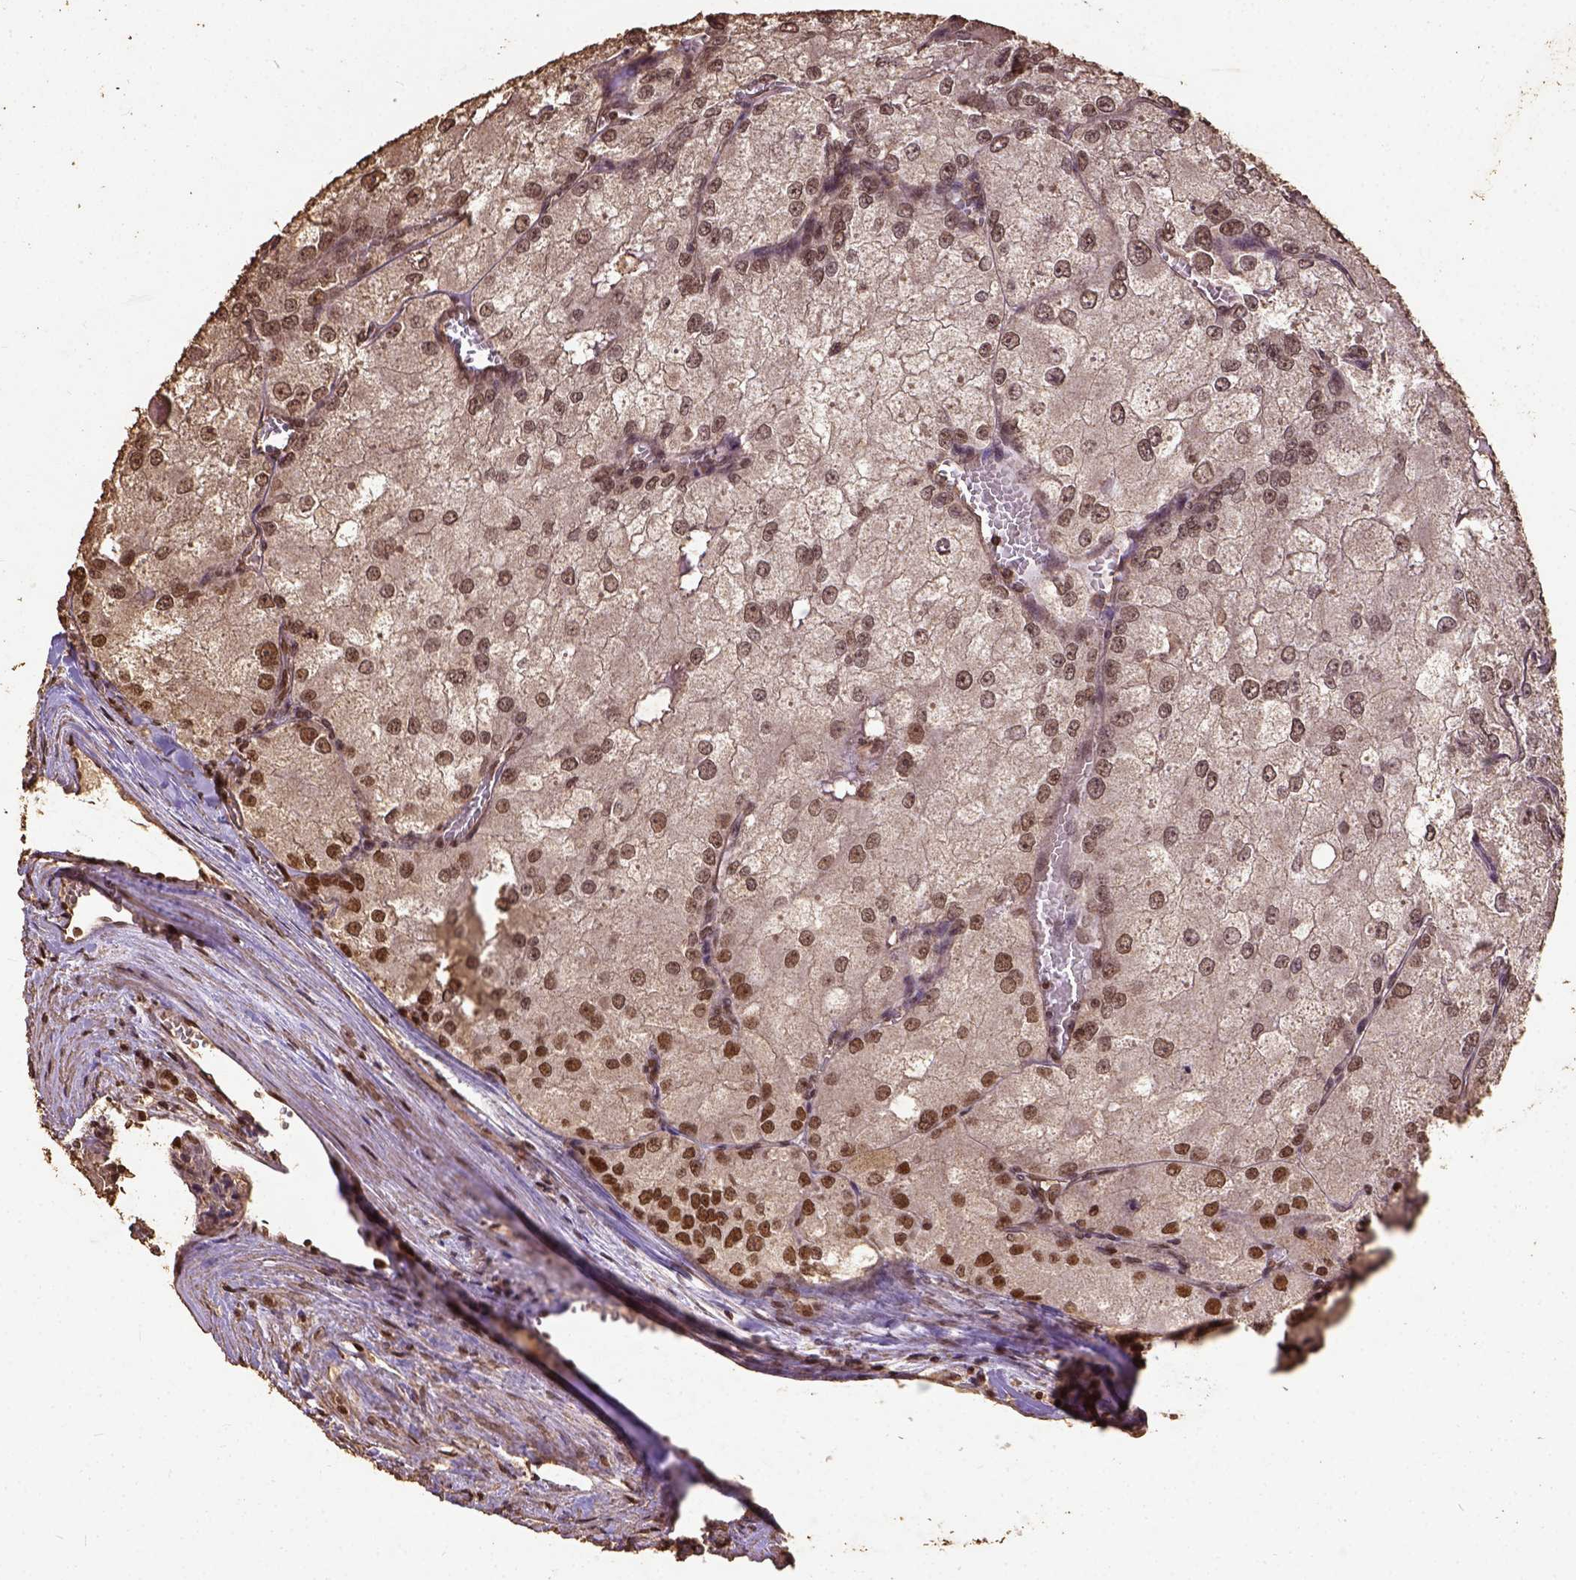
{"staining": {"intensity": "moderate", "quantity": ">75%", "location": "nuclear"}, "tissue": "renal cancer", "cell_type": "Tumor cells", "image_type": "cancer", "snomed": [{"axis": "morphology", "description": "Adenocarcinoma, NOS"}, {"axis": "topography", "description": "Kidney"}], "caption": "Moderate nuclear positivity for a protein is identified in approximately >75% of tumor cells of renal cancer using immunohistochemistry.", "gene": "NACC1", "patient": {"sex": "female", "age": 70}}